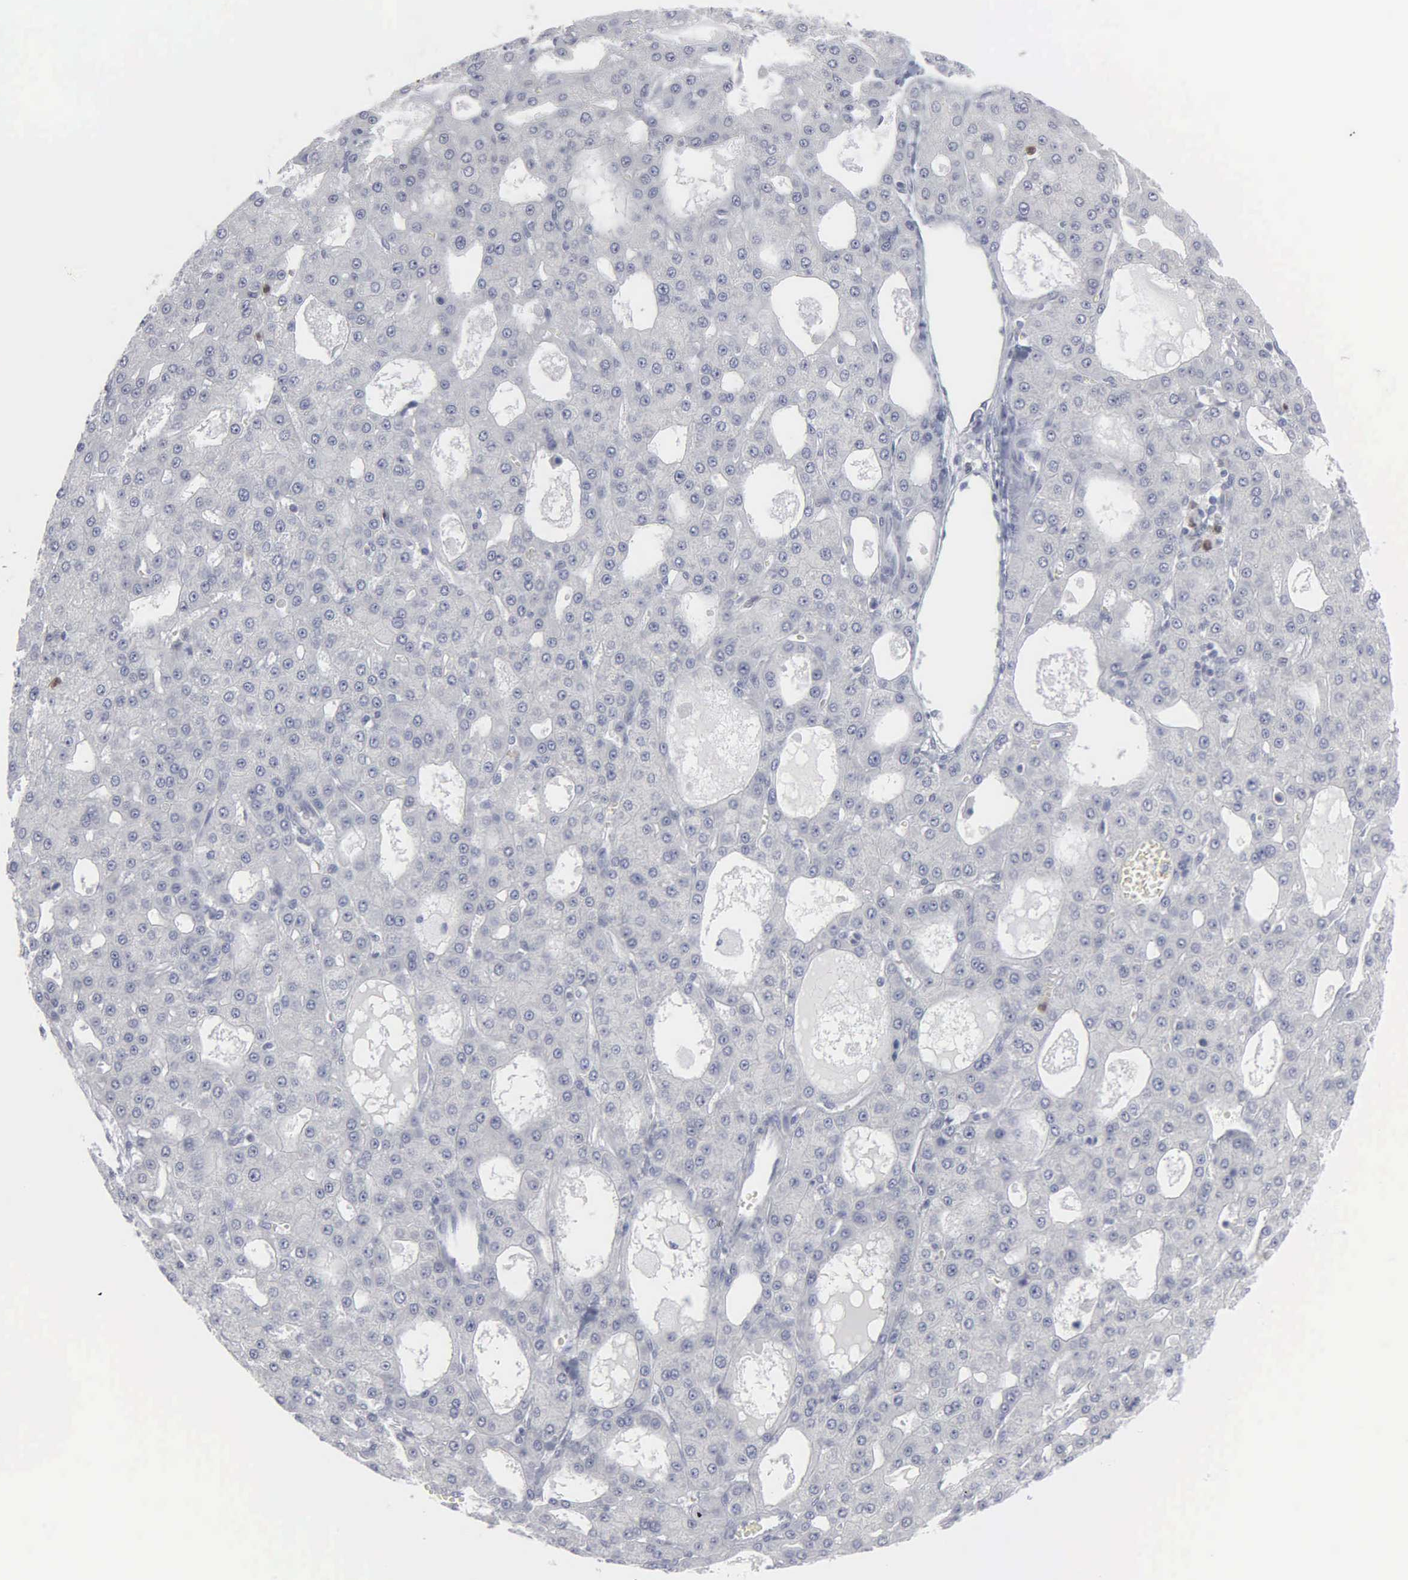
{"staining": {"intensity": "negative", "quantity": "none", "location": "none"}, "tissue": "liver cancer", "cell_type": "Tumor cells", "image_type": "cancer", "snomed": [{"axis": "morphology", "description": "Carcinoma, Hepatocellular, NOS"}, {"axis": "topography", "description": "Liver"}], "caption": "Tumor cells are negative for protein expression in human liver cancer (hepatocellular carcinoma). (IHC, brightfield microscopy, high magnification).", "gene": "SPIN3", "patient": {"sex": "male", "age": 47}}